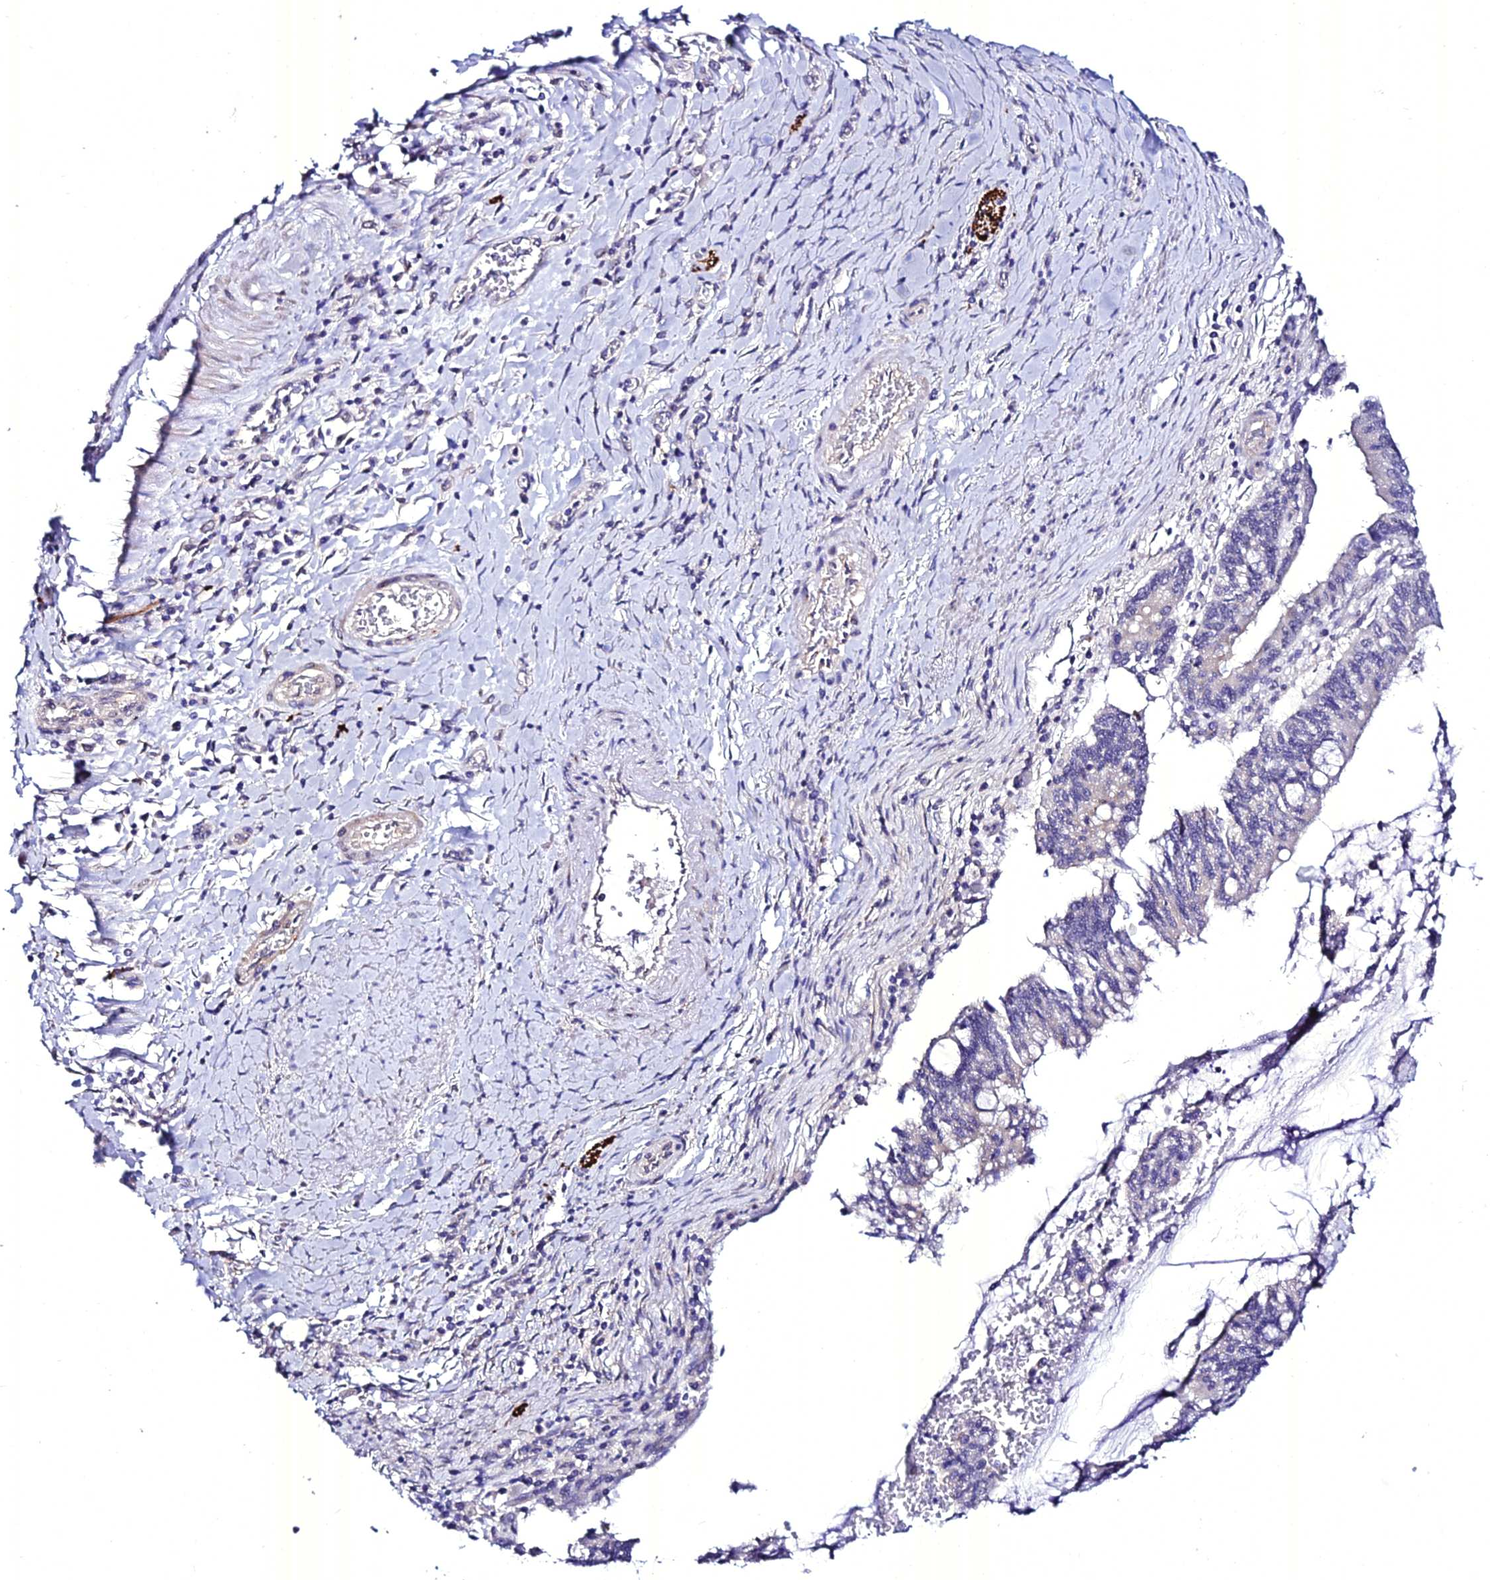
{"staining": {"intensity": "negative", "quantity": "none", "location": "none"}, "tissue": "pancreatic cancer", "cell_type": "Tumor cells", "image_type": "cancer", "snomed": [{"axis": "morphology", "description": "Adenocarcinoma, NOS"}, {"axis": "topography", "description": "Pancreas"}], "caption": "Immunohistochemistry image of adenocarcinoma (pancreatic) stained for a protein (brown), which demonstrates no expression in tumor cells.", "gene": "ATG16L2", "patient": {"sex": "female", "age": 50}}